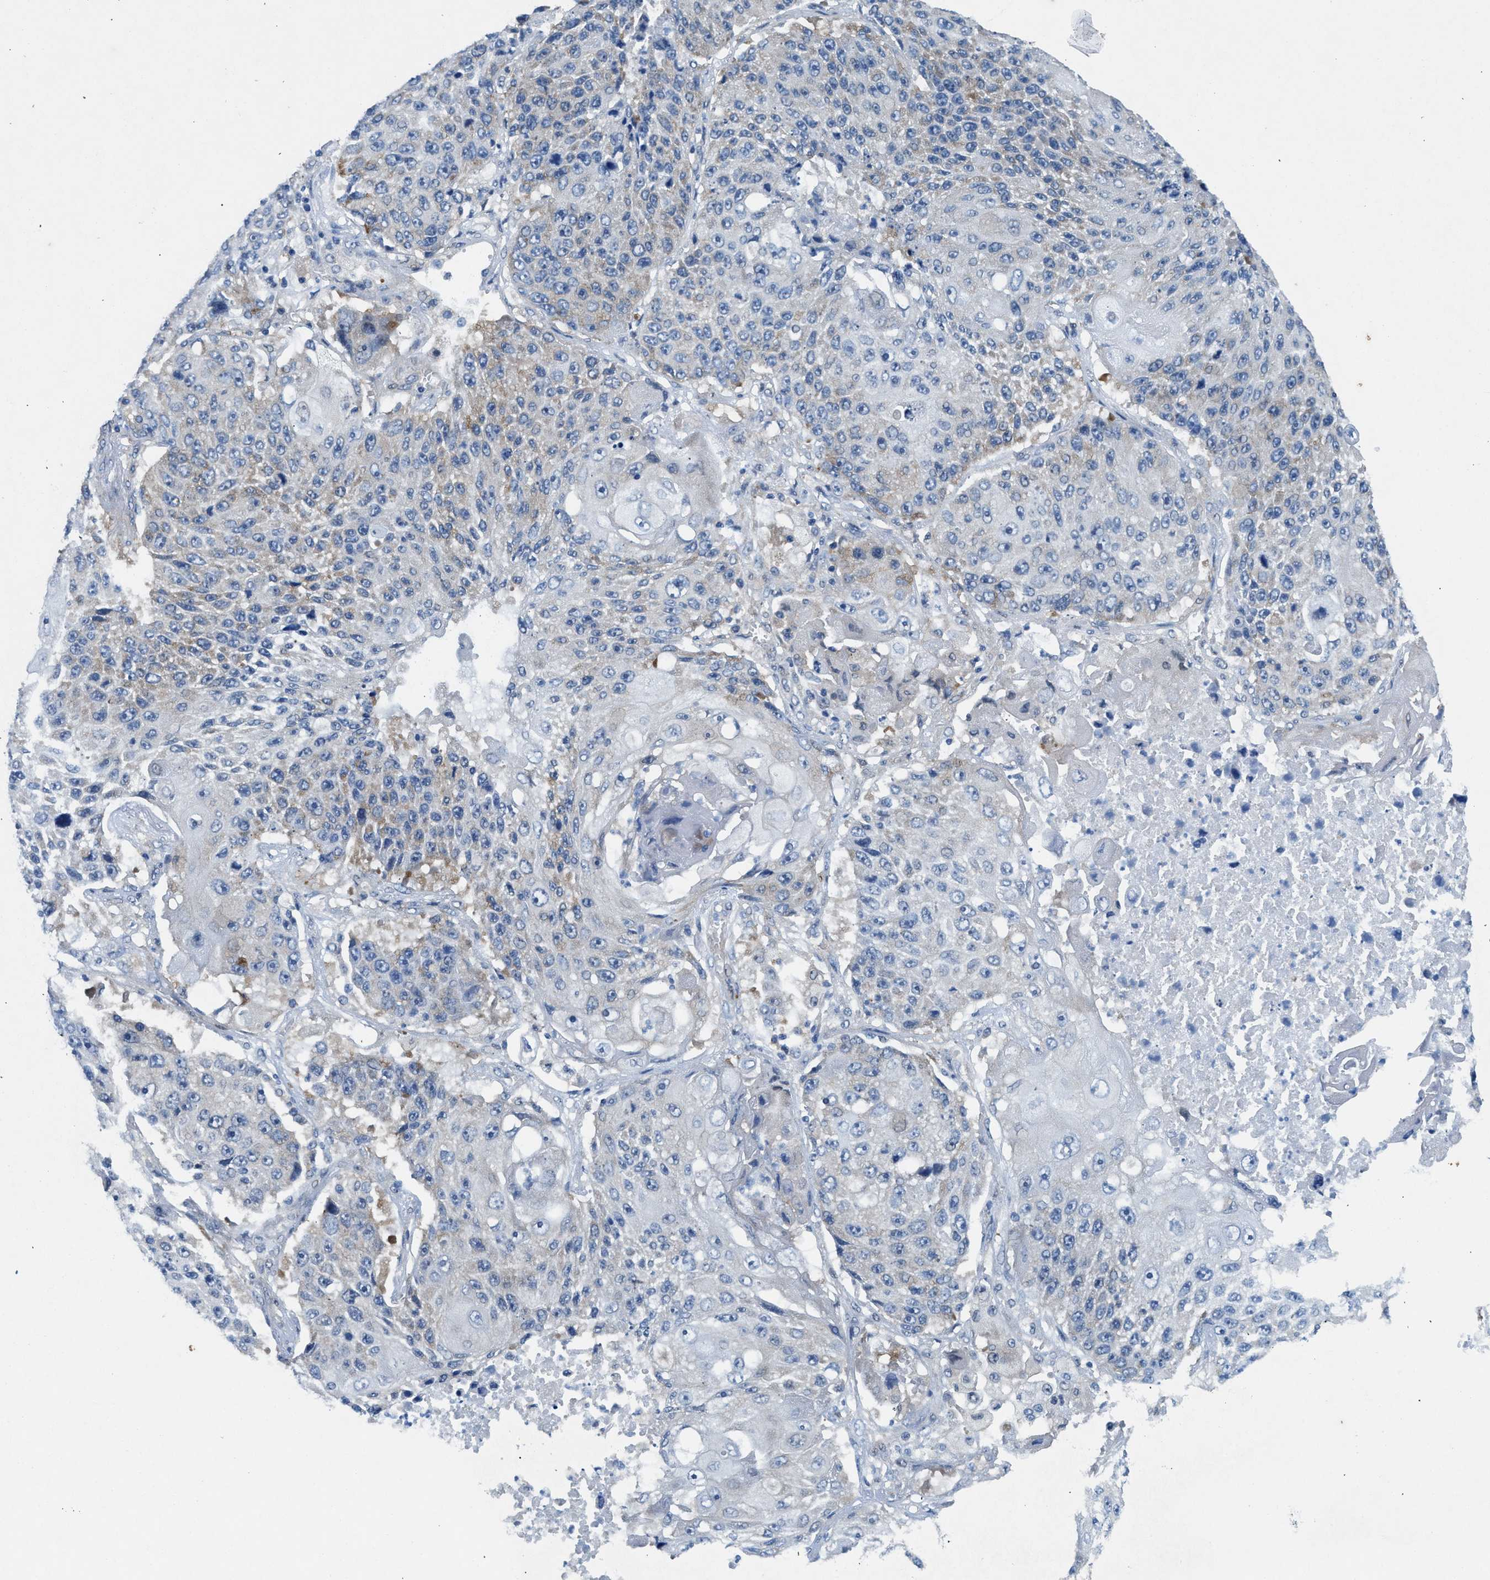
{"staining": {"intensity": "negative", "quantity": "none", "location": "none"}, "tissue": "lung cancer", "cell_type": "Tumor cells", "image_type": "cancer", "snomed": [{"axis": "morphology", "description": "Squamous cell carcinoma, NOS"}, {"axis": "topography", "description": "Lung"}], "caption": "Immunohistochemistry (IHC) photomicrograph of human lung cancer stained for a protein (brown), which reveals no staining in tumor cells.", "gene": "COPS2", "patient": {"sex": "male", "age": 61}}